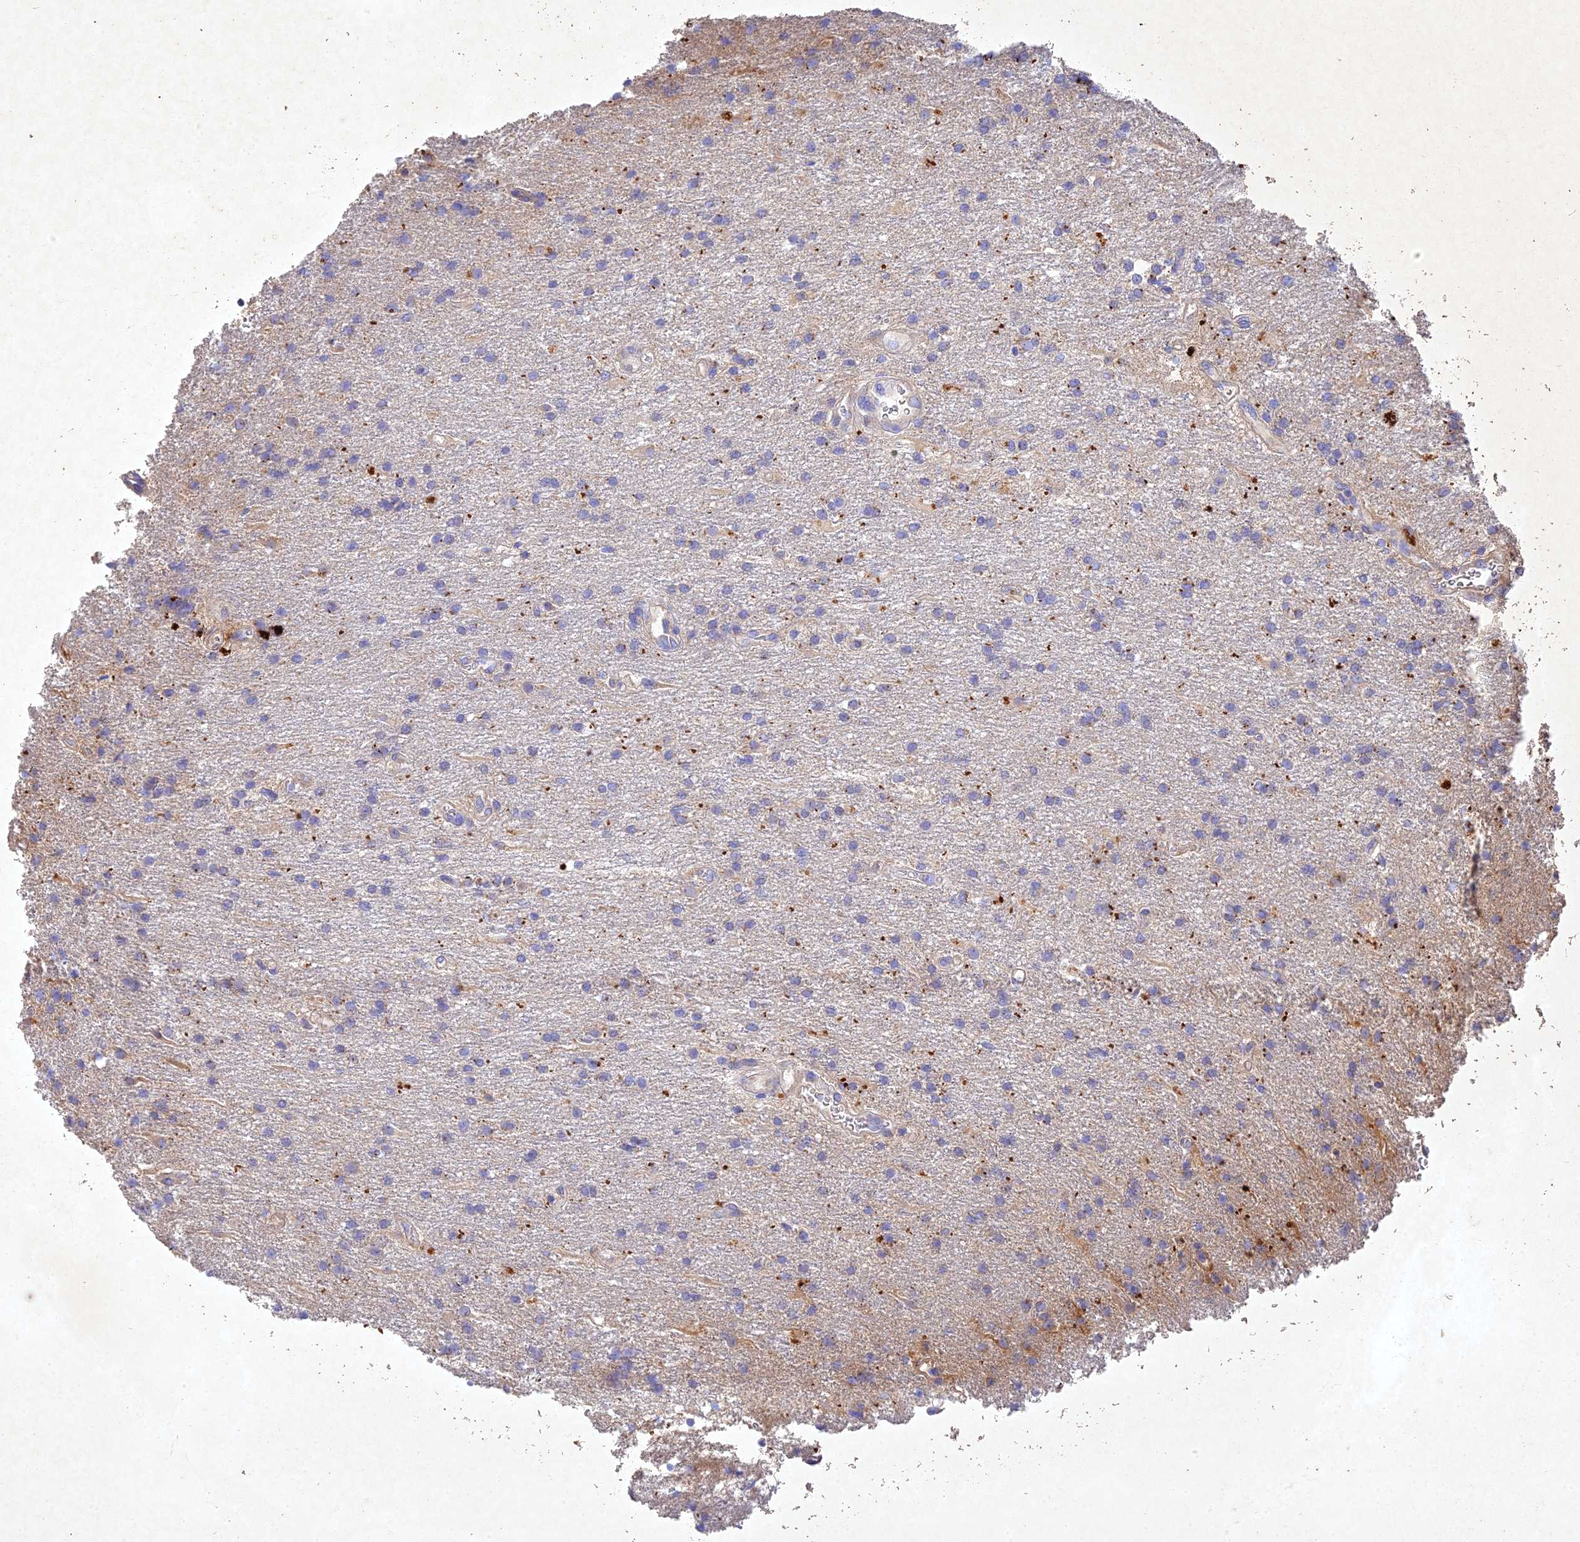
{"staining": {"intensity": "negative", "quantity": "none", "location": "none"}, "tissue": "glioma", "cell_type": "Tumor cells", "image_type": "cancer", "snomed": [{"axis": "morphology", "description": "Glioma, malignant, Low grade"}, {"axis": "topography", "description": "Brain"}], "caption": "The image demonstrates no significant staining in tumor cells of glioma. (DAB immunohistochemistry (IHC) with hematoxylin counter stain).", "gene": "NDUFV1", "patient": {"sex": "male", "age": 66}}